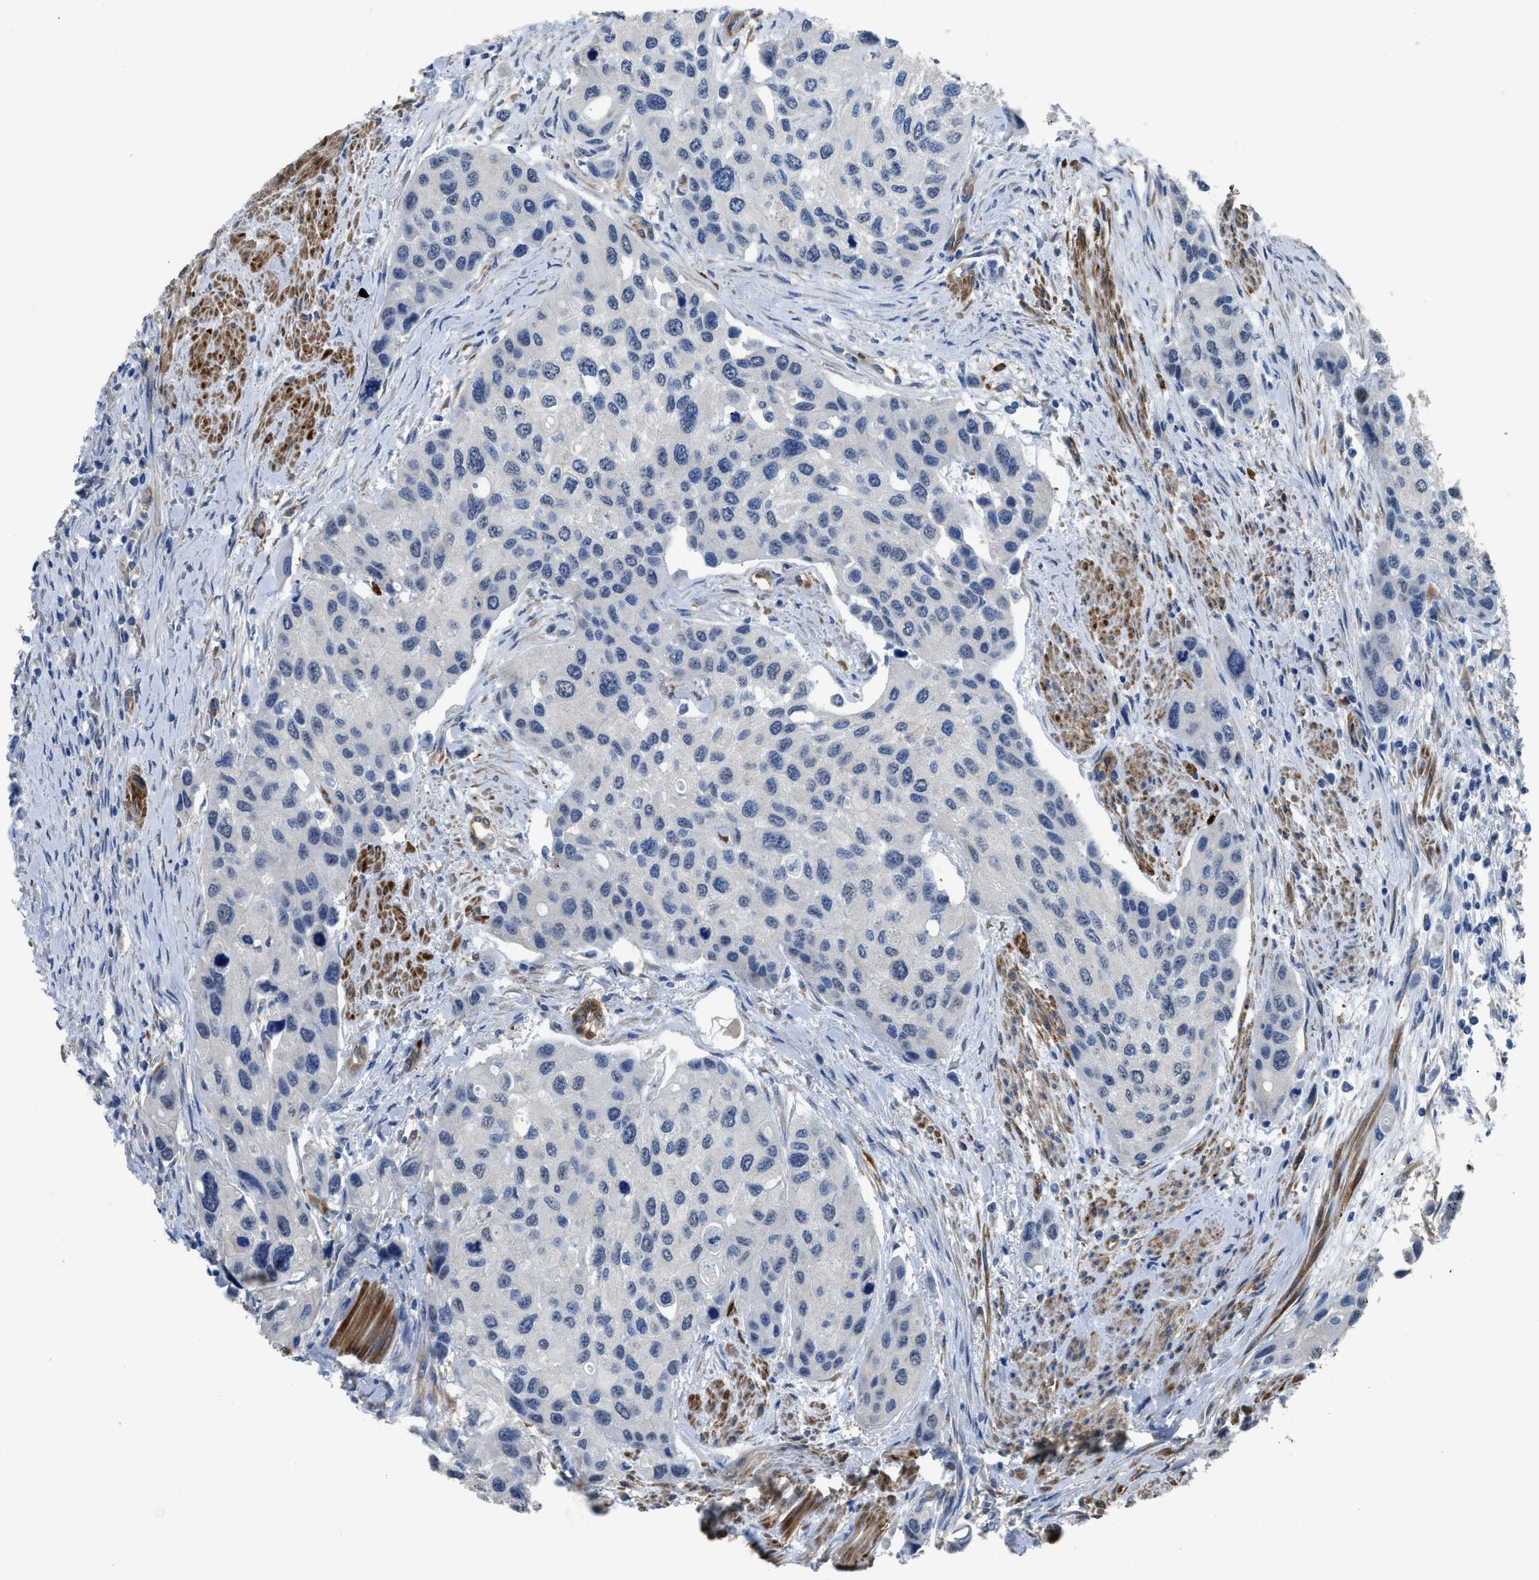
{"staining": {"intensity": "negative", "quantity": "none", "location": "none"}, "tissue": "urothelial cancer", "cell_type": "Tumor cells", "image_type": "cancer", "snomed": [{"axis": "morphology", "description": "Urothelial carcinoma, High grade"}, {"axis": "topography", "description": "Urinary bladder"}], "caption": "Immunohistochemistry of human urothelial cancer exhibits no staining in tumor cells. (Brightfield microscopy of DAB (3,3'-diaminobenzidine) immunohistochemistry at high magnification).", "gene": "ZSWIM5", "patient": {"sex": "female", "age": 56}}